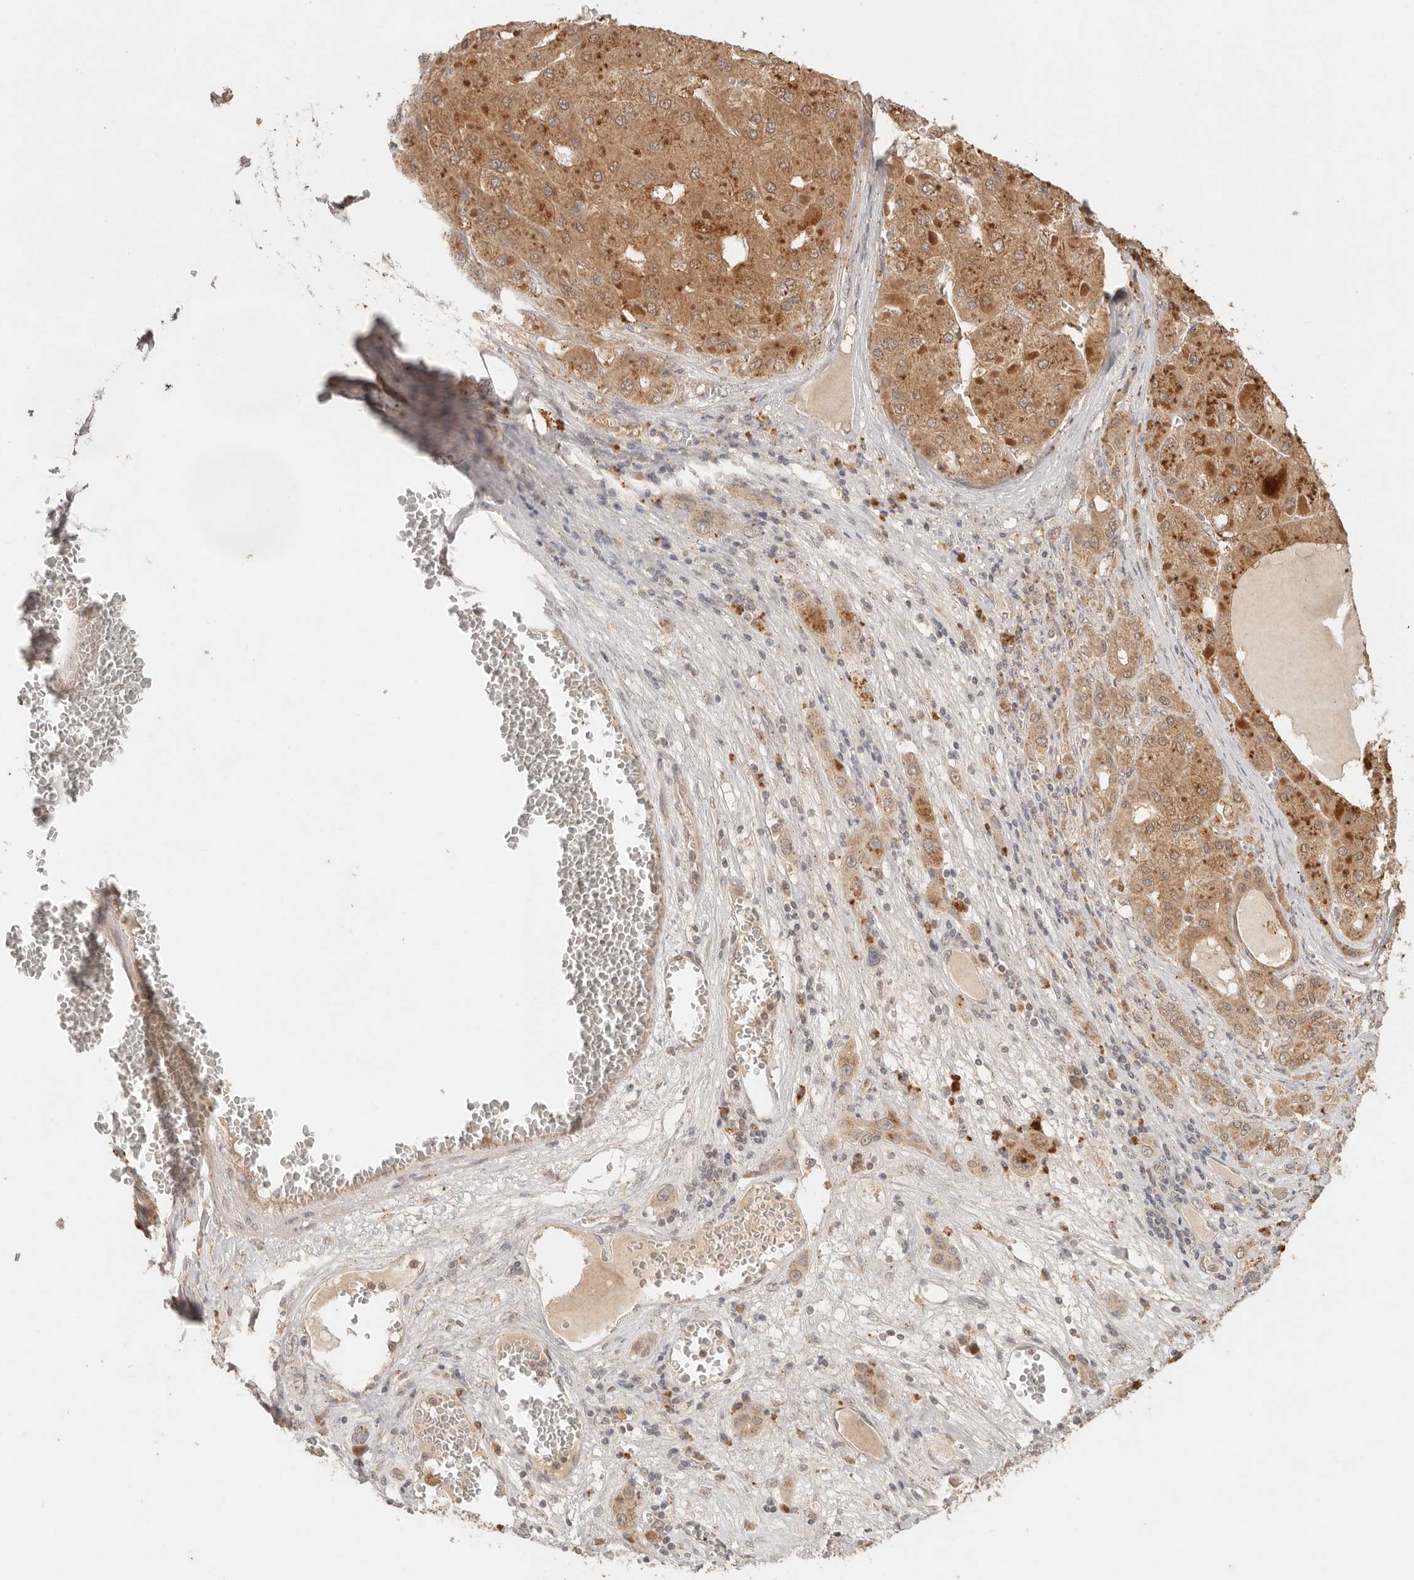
{"staining": {"intensity": "moderate", "quantity": ">75%", "location": "cytoplasmic/membranous"}, "tissue": "liver cancer", "cell_type": "Tumor cells", "image_type": "cancer", "snomed": [{"axis": "morphology", "description": "Carcinoma, Hepatocellular, NOS"}, {"axis": "topography", "description": "Liver"}], "caption": "Hepatocellular carcinoma (liver) stained for a protein displays moderate cytoplasmic/membranous positivity in tumor cells.", "gene": "LMO4", "patient": {"sex": "female", "age": 73}}